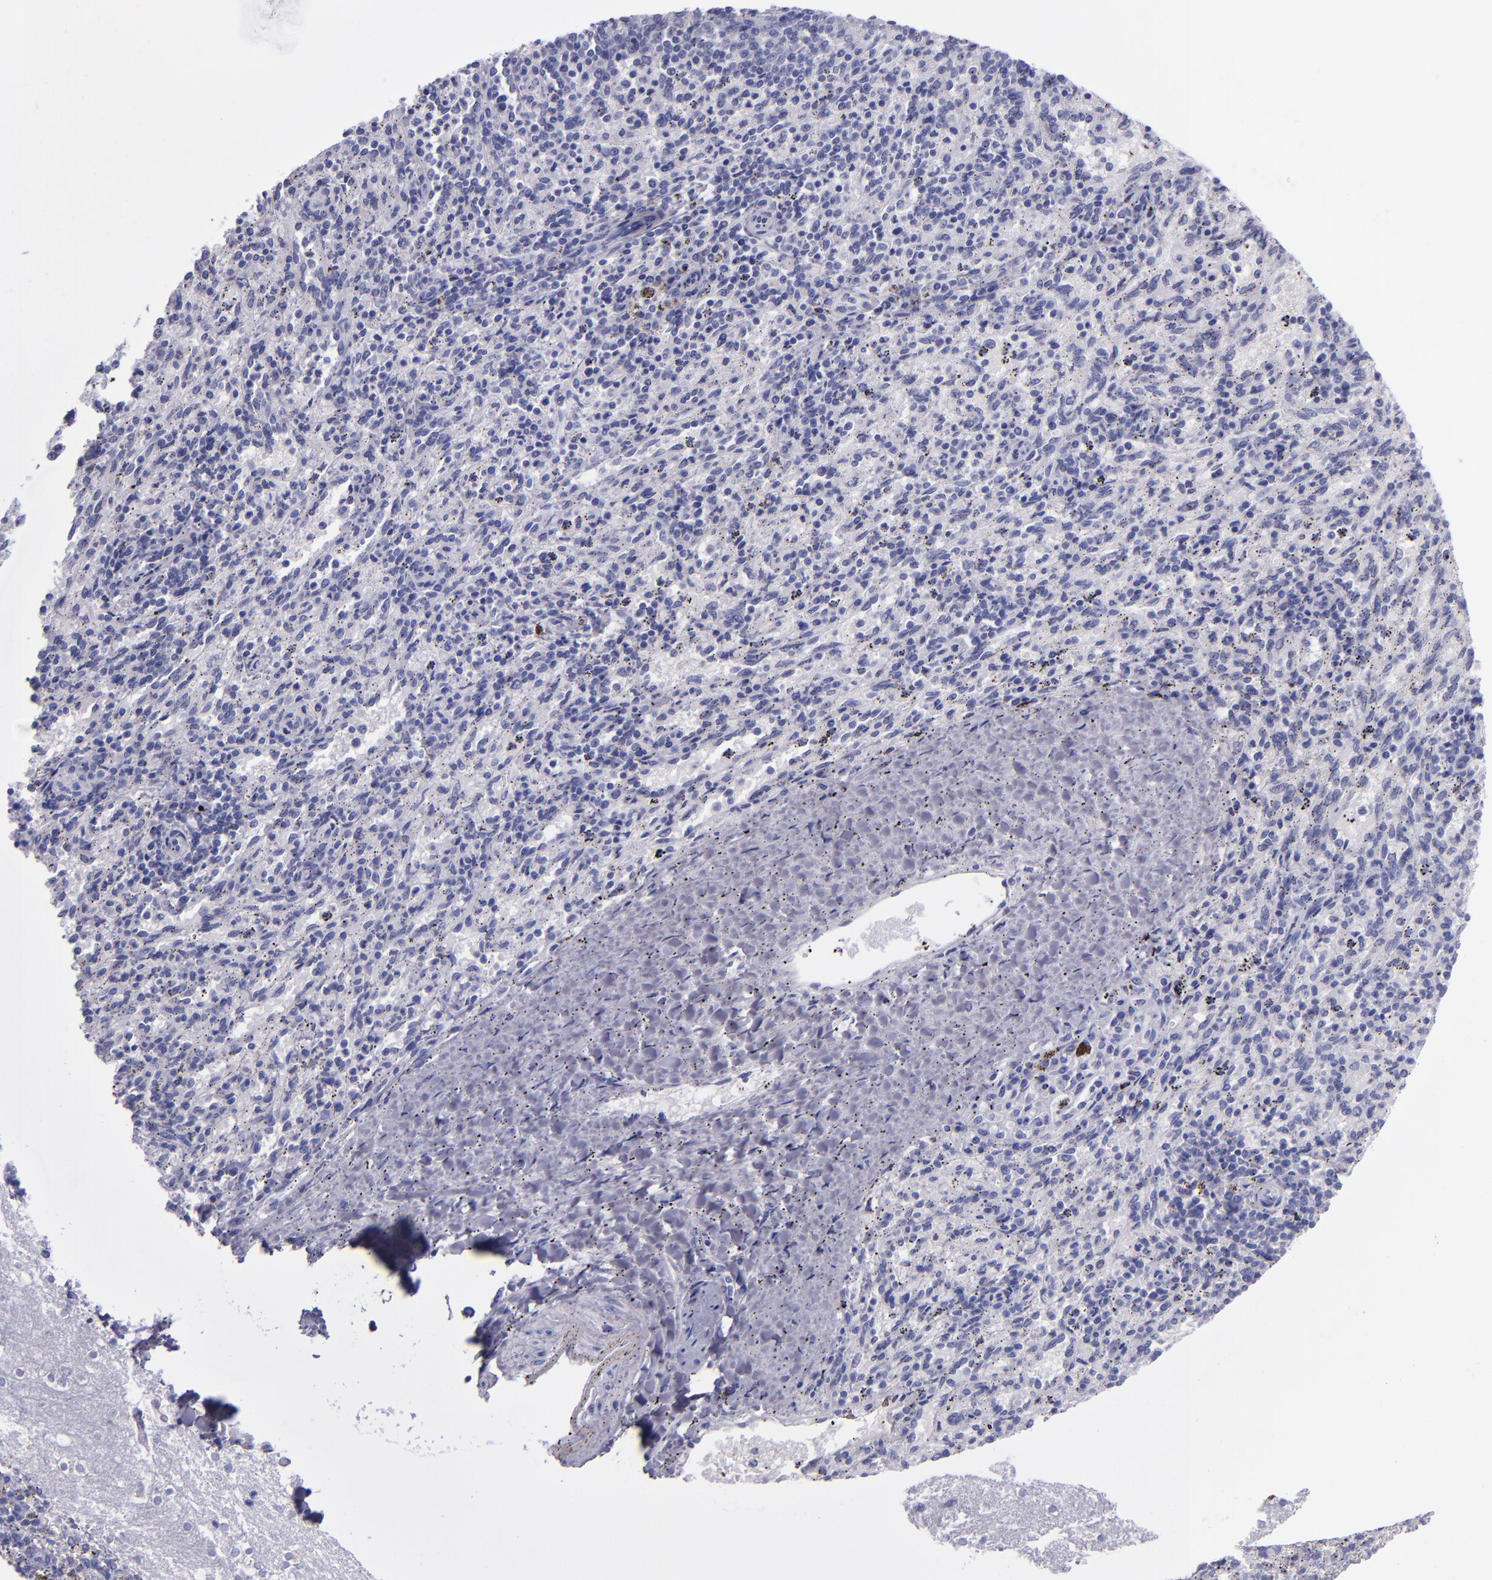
{"staining": {"intensity": "negative", "quantity": "none", "location": "none"}, "tissue": "spleen", "cell_type": "Cells in red pulp", "image_type": "normal", "snomed": [{"axis": "morphology", "description": "Normal tissue, NOS"}, {"axis": "topography", "description": "Spleen"}], "caption": "Protein analysis of benign spleen reveals no significant staining in cells in red pulp. Nuclei are stained in blue.", "gene": "TNNT3", "patient": {"sex": "female", "age": 10}}